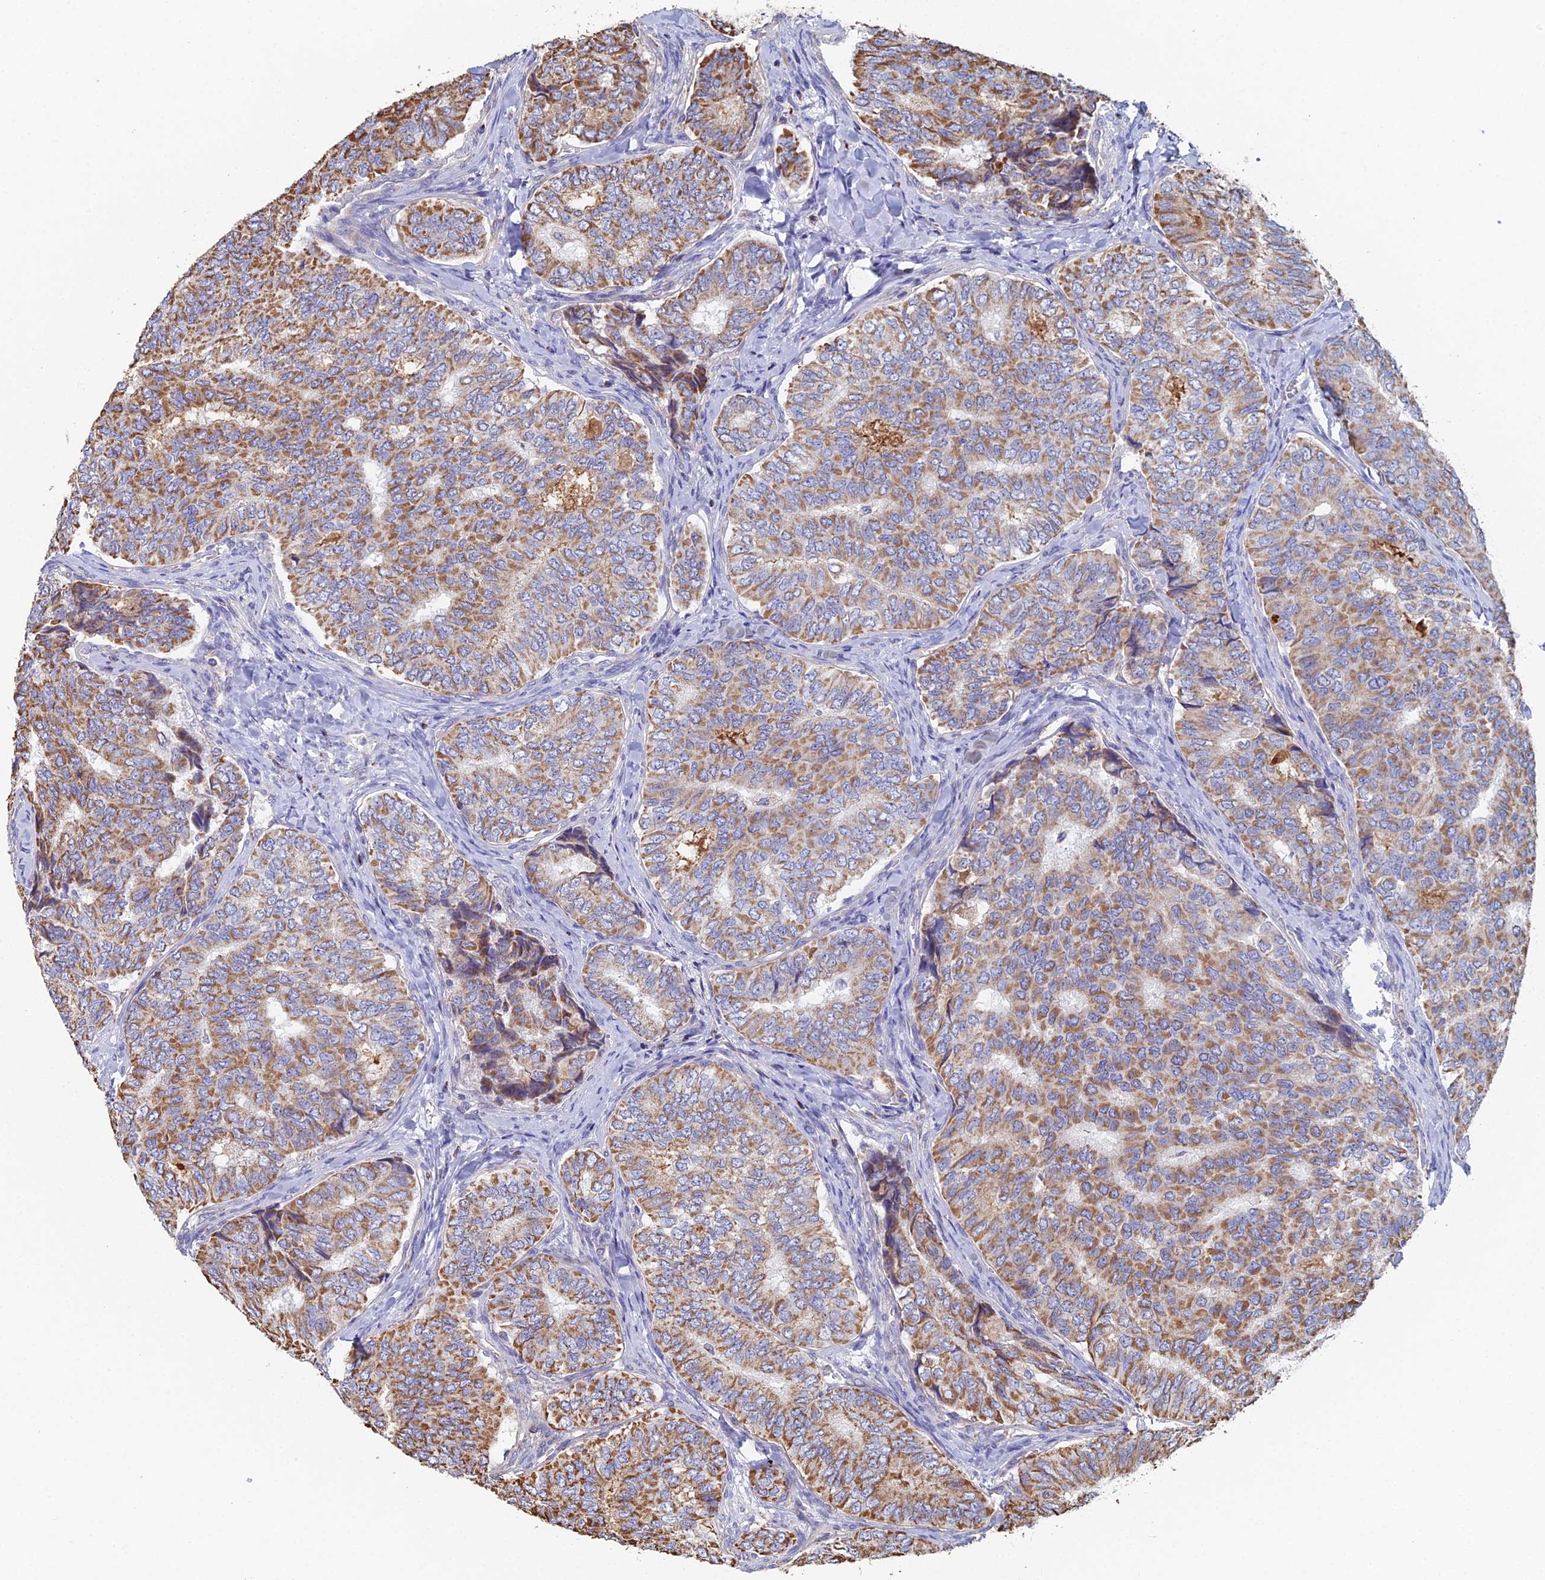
{"staining": {"intensity": "moderate", "quantity": ">75%", "location": "cytoplasmic/membranous"}, "tissue": "thyroid cancer", "cell_type": "Tumor cells", "image_type": "cancer", "snomed": [{"axis": "morphology", "description": "Papillary adenocarcinoma, NOS"}, {"axis": "topography", "description": "Thyroid gland"}], "caption": "There is medium levels of moderate cytoplasmic/membranous expression in tumor cells of thyroid cancer, as demonstrated by immunohistochemical staining (brown color).", "gene": "SPOCK2", "patient": {"sex": "female", "age": 35}}